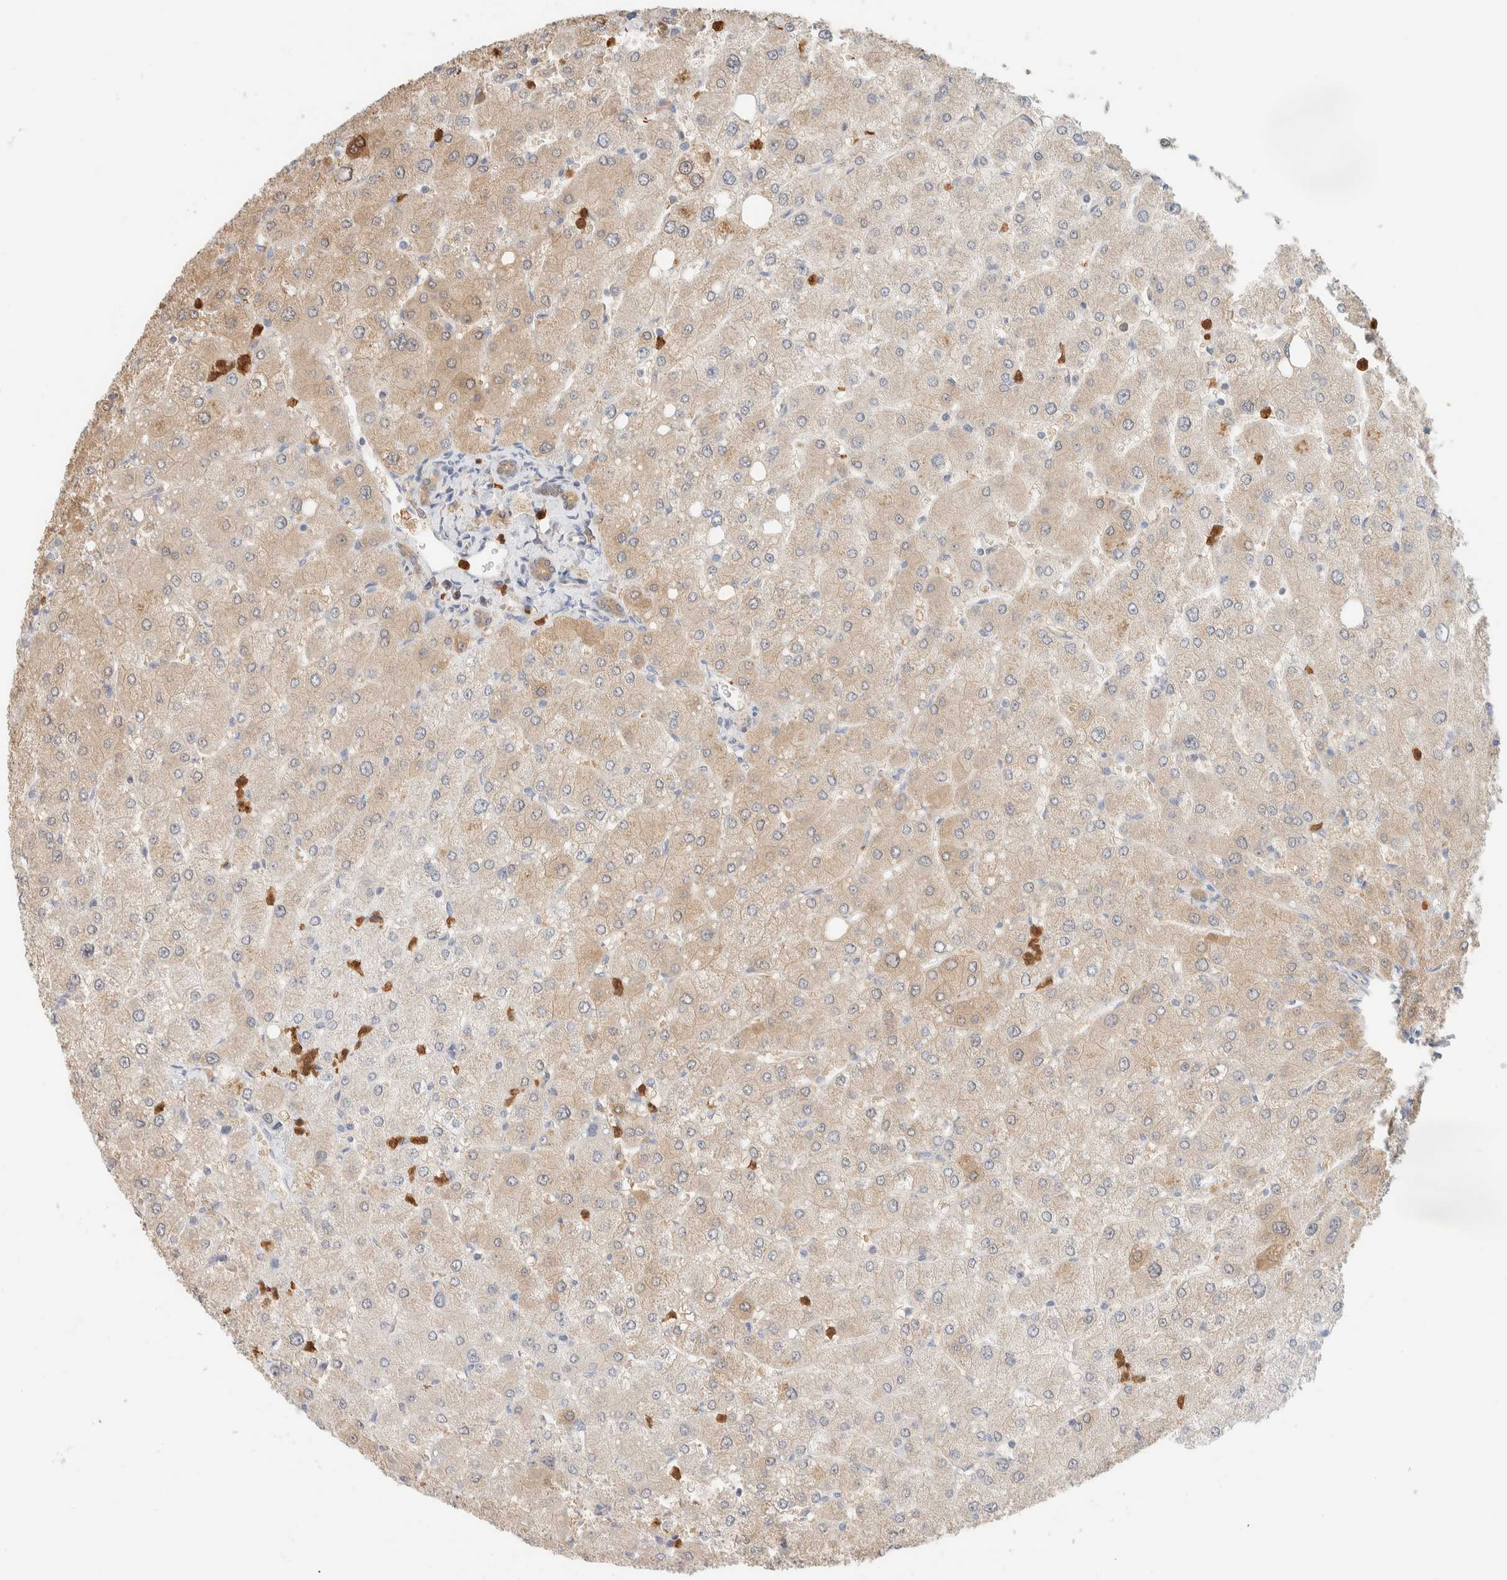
{"staining": {"intensity": "moderate", "quantity": "25%-75%", "location": "cytoplasmic/membranous"}, "tissue": "liver", "cell_type": "Cholangiocytes", "image_type": "normal", "snomed": [{"axis": "morphology", "description": "Normal tissue, NOS"}, {"axis": "topography", "description": "Liver"}], "caption": "Liver stained with DAB (3,3'-diaminobenzidine) immunohistochemistry exhibits medium levels of moderate cytoplasmic/membranous staining in about 25%-75% of cholangiocytes.", "gene": "SETD4", "patient": {"sex": "male", "age": 55}}